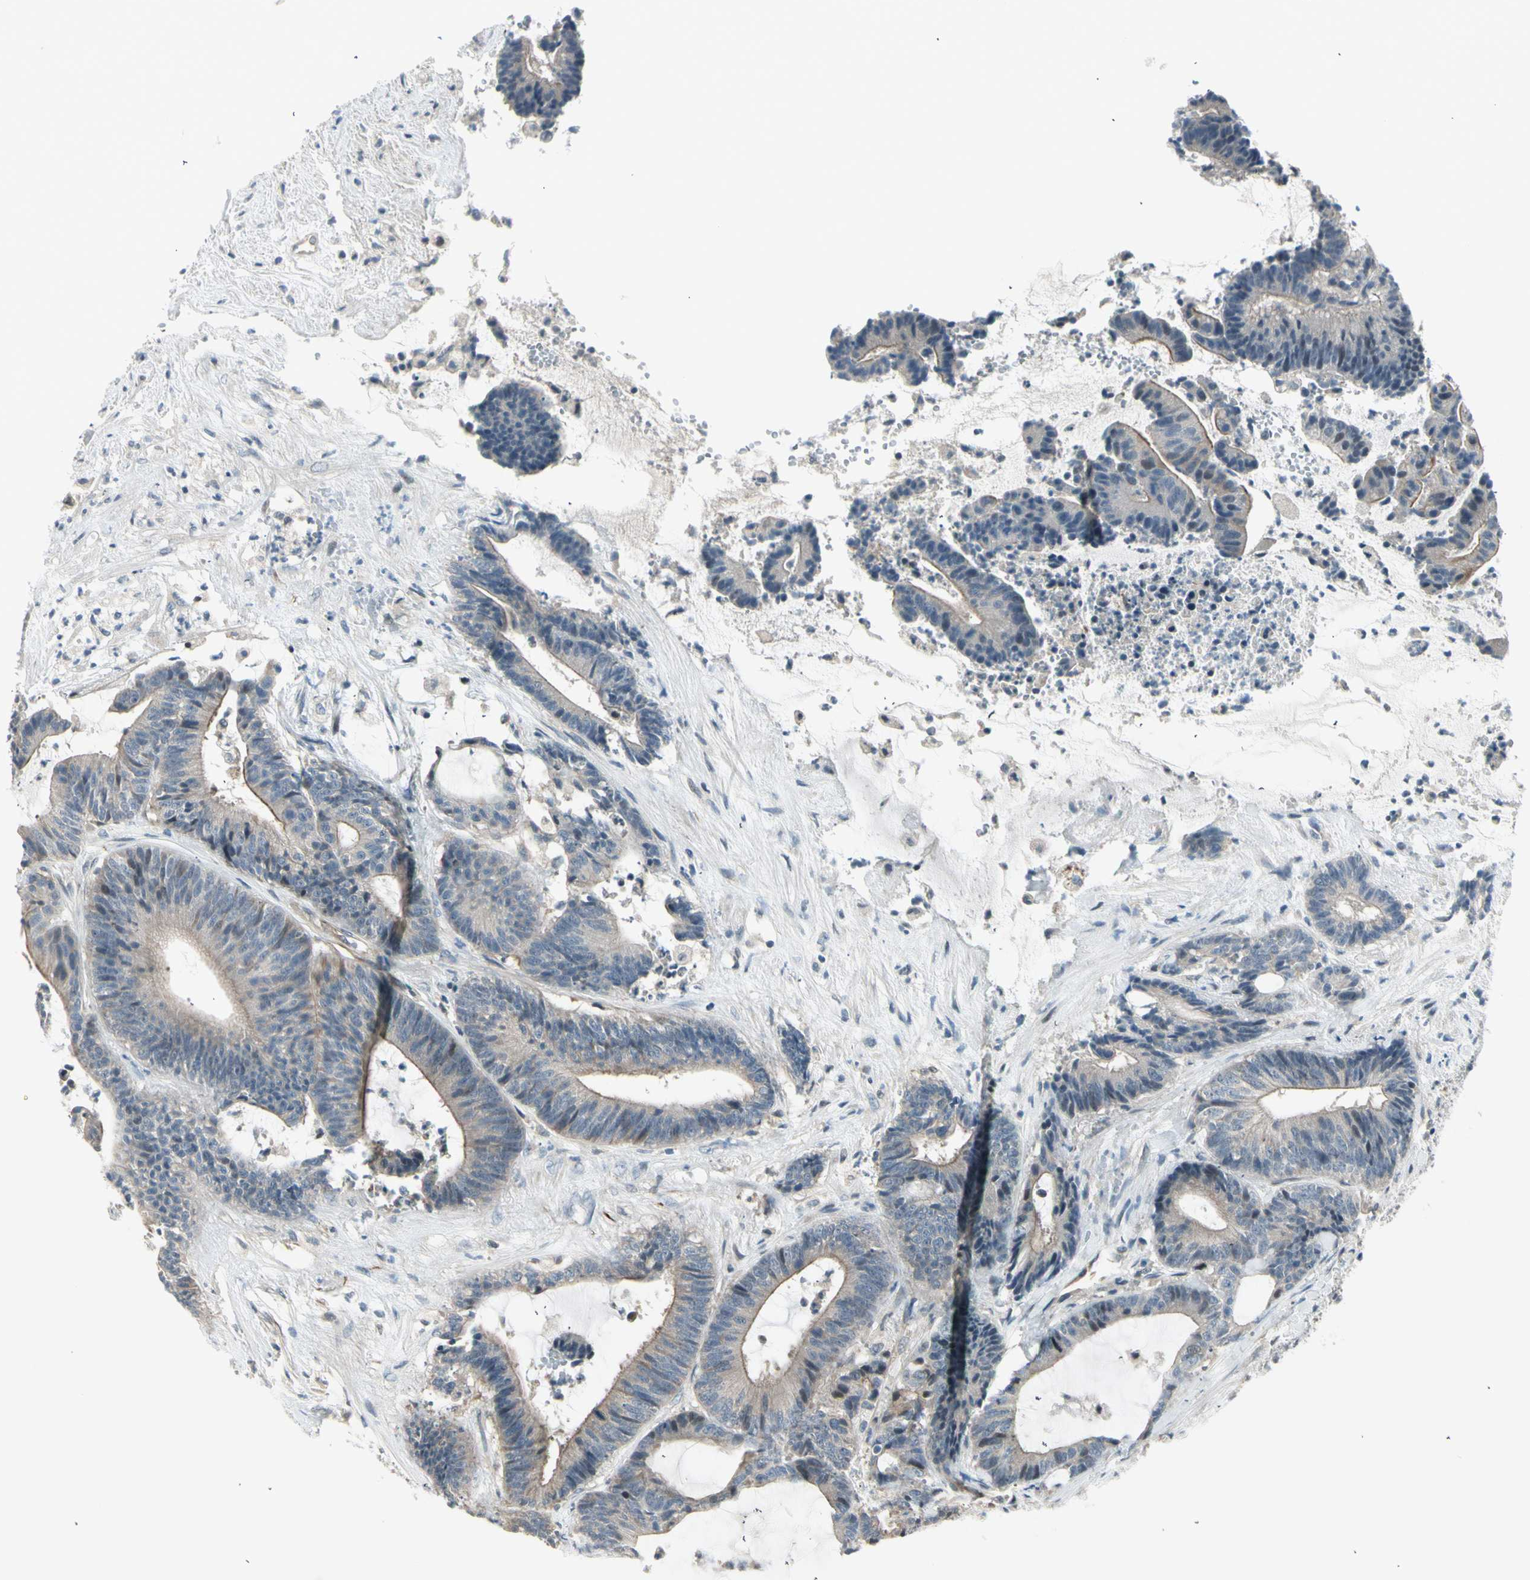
{"staining": {"intensity": "weak", "quantity": ">75%", "location": "cytoplasmic/membranous"}, "tissue": "colorectal cancer", "cell_type": "Tumor cells", "image_type": "cancer", "snomed": [{"axis": "morphology", "description": "Adenocarcinoma, NOS"}, {"axis": "topography", "description": "Colon"}], "caption": "Immunohistochemistry (IHC) of human colorectal adenocarcinoma exhibits low levels of weak cytoplasmic/membranous expression in about >75% of tumor cells. The staining is performed using DAB brown chromogen to label protein expression. The nuclei are counter-stained blue using hematoxylin.", "gene": "SVBP", "patient": {"sex": "female", "age": 84}}